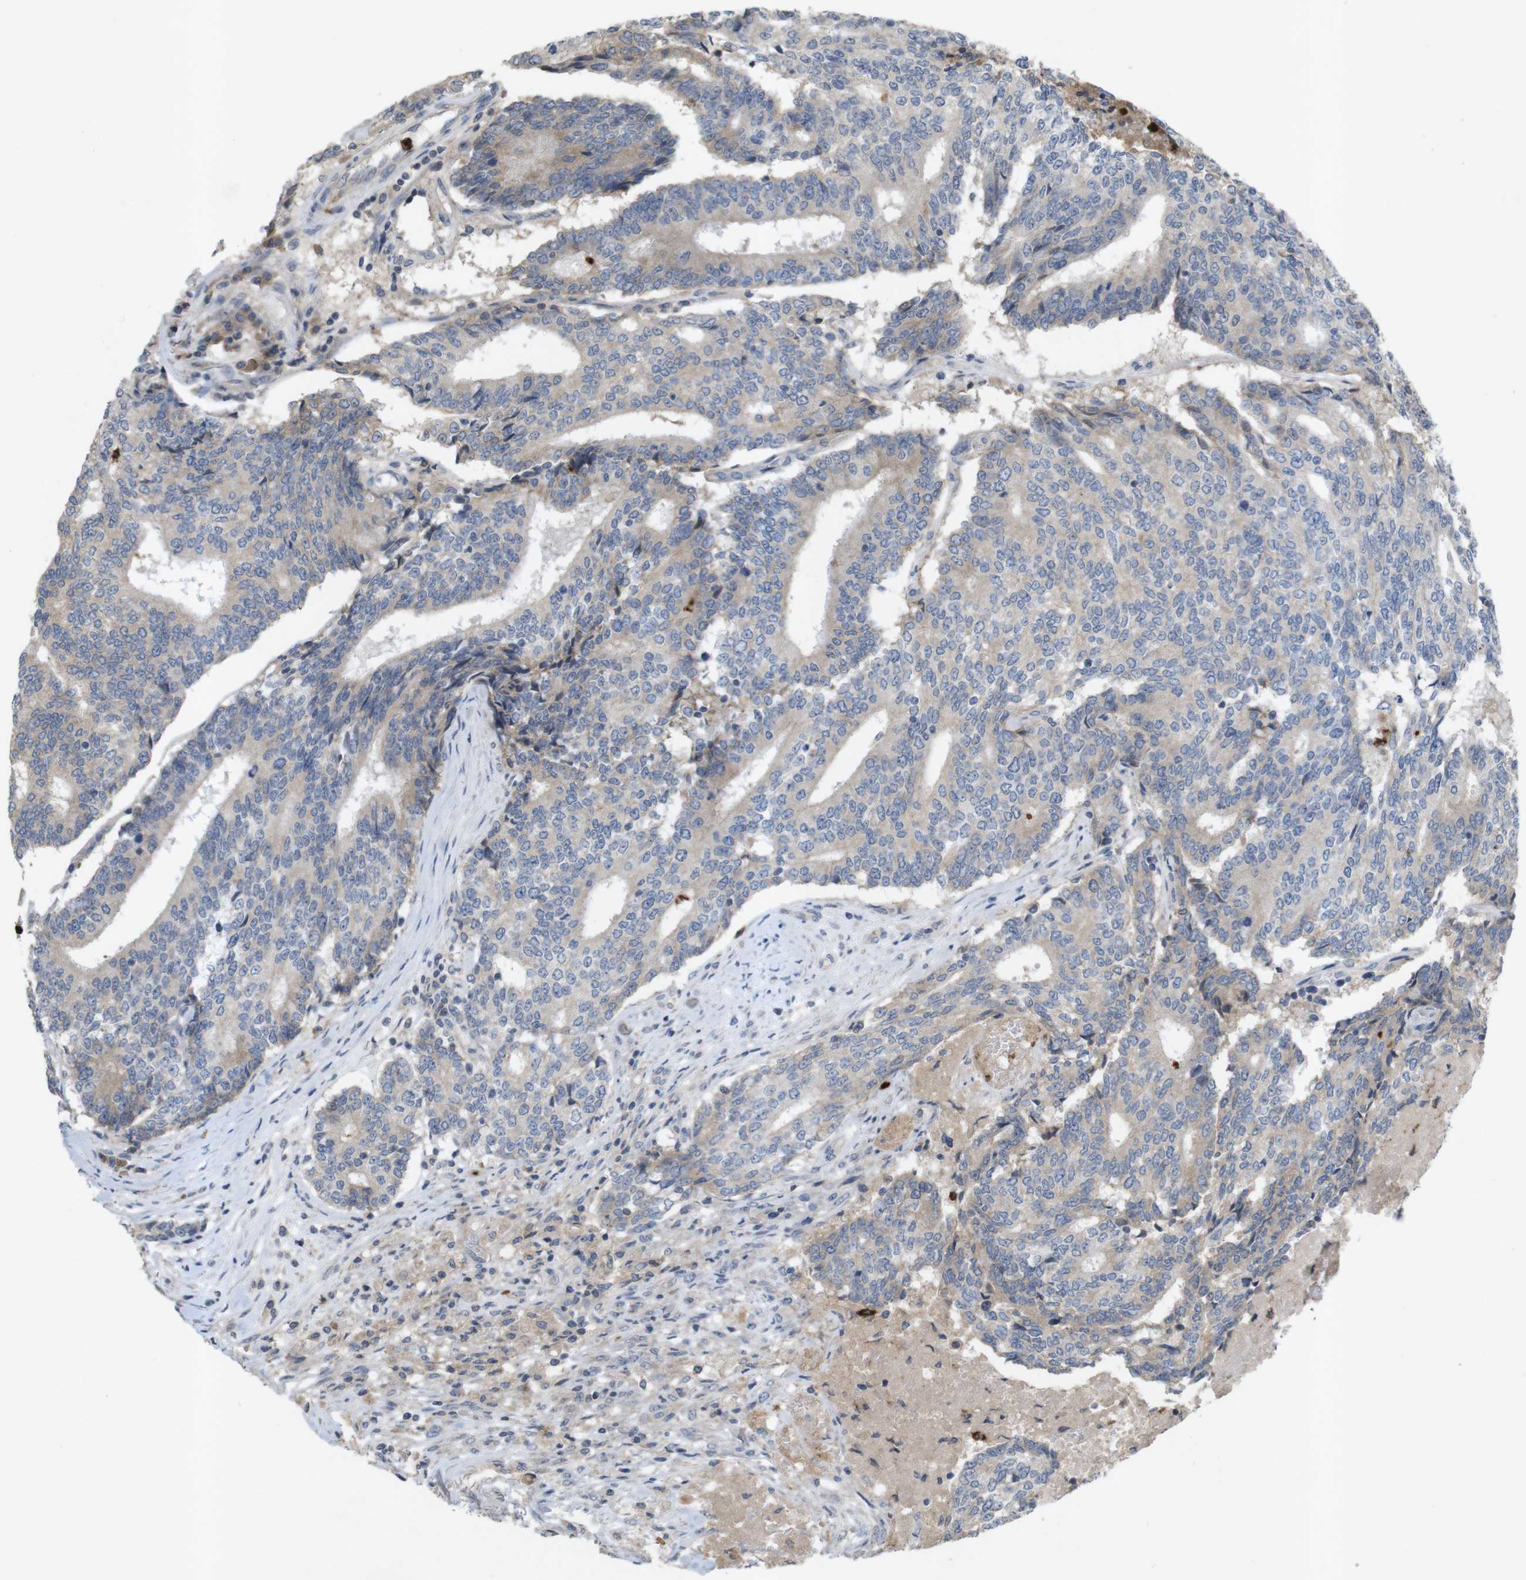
{"staining": {"intensity": "weak", "quantity": "<25%", "location": "cytoplasmic/membranous"}, "tissue": "prostate cancer", "cell_type": "Tumor cells", "image_type": "cancer", "snomed": [{"axis": "morphology", "description": "Normal tissue, NOS"}, {"axis": "morphology", "description": "Adenocarcinoma, High grade"}, {"axis": "topography", "description": "Prostate"}, {"axis": "topography", "description": "Seminal veicle"}], "caption": "There is no significant expression in tumor cells of prostate high-grade adenocarcinoma.", "gene": "TSPAN14", "patient": {"sex": "male", "age": 55}}